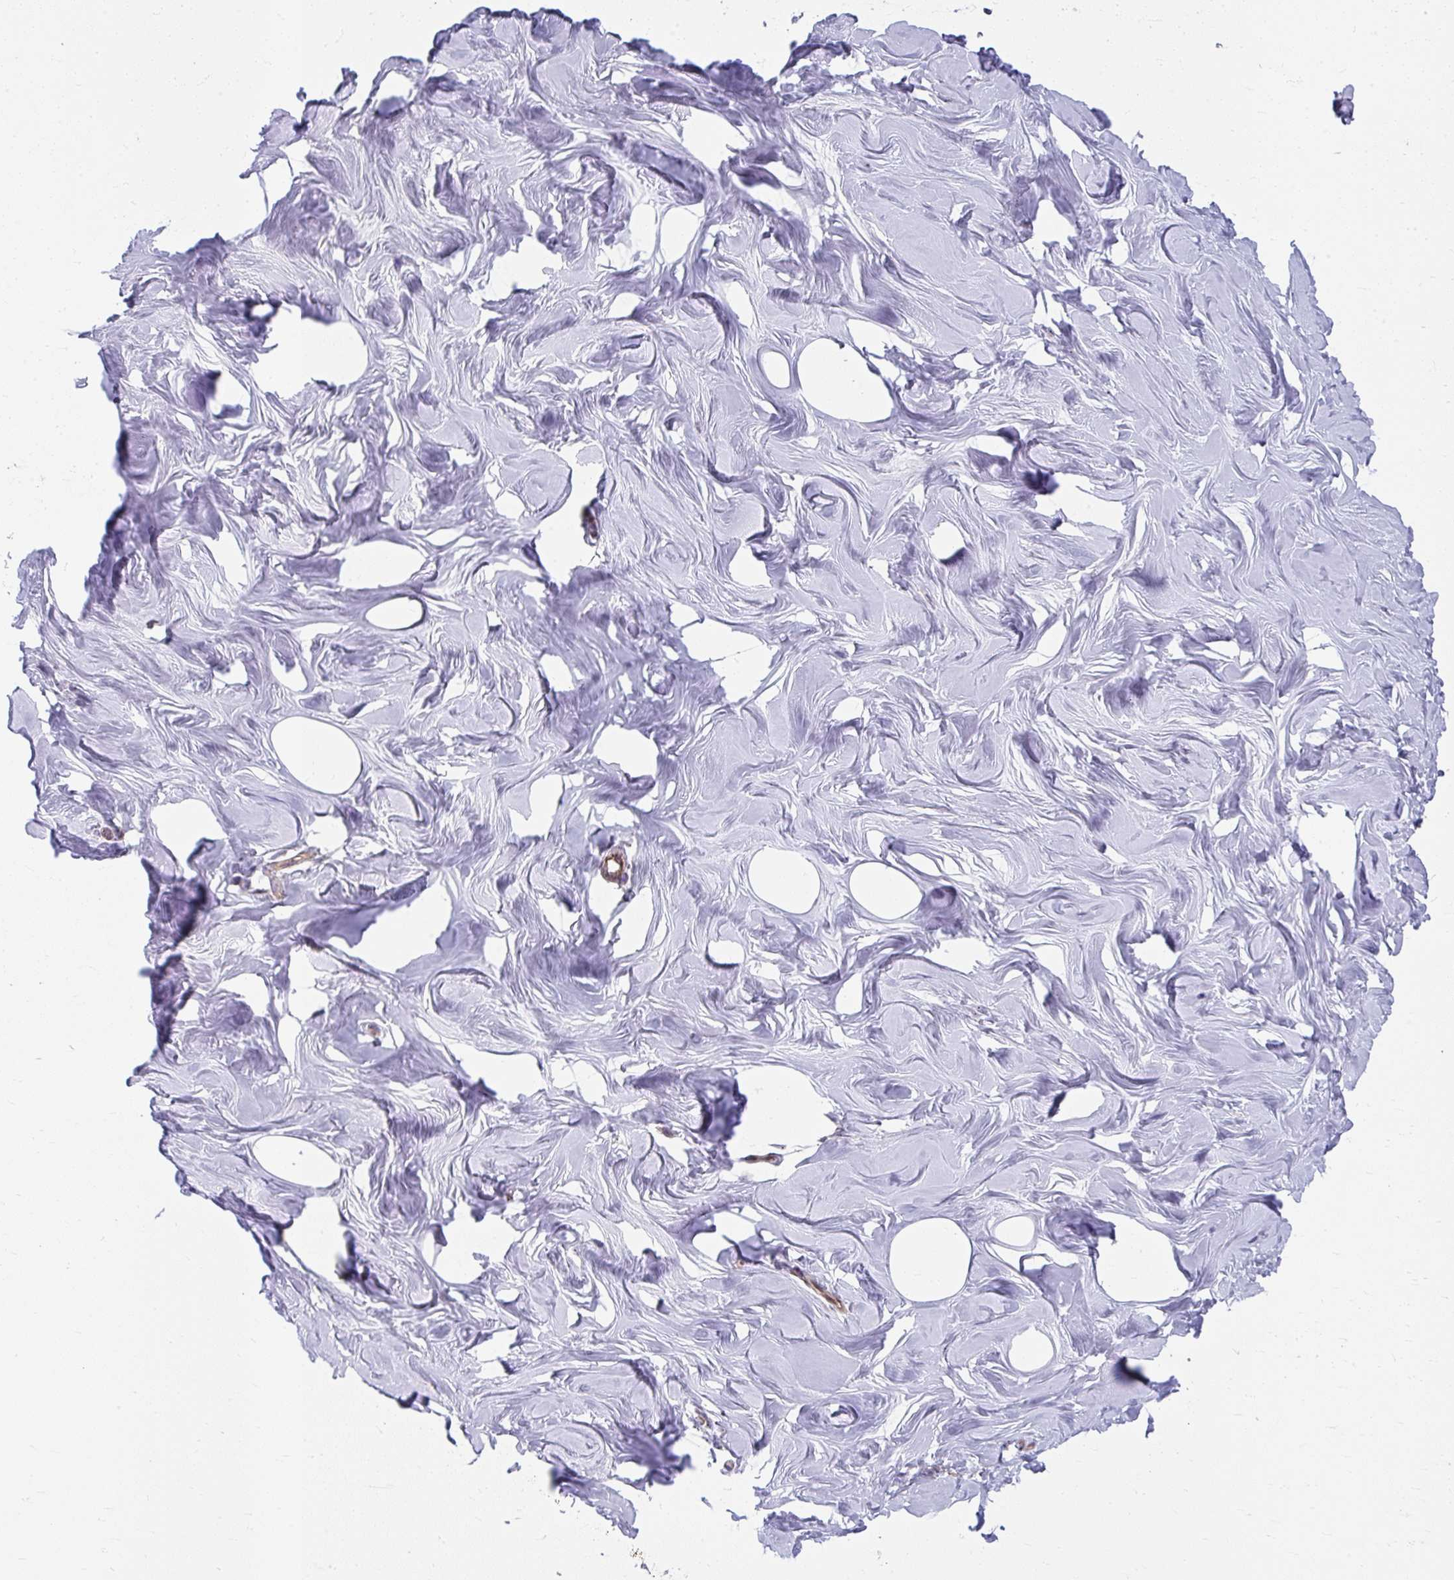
{"staining": {"intensity": "negative", "quantity": "none", "location": "none"}, "tissue": "breast", "cell_type": "Adipocytes", "image_type": "normal", "snomed": [{"axis": "morphology", "description": "Normal tissue, NOS"}, {"axis": "topography", "description": "Breast"}], "caption": "The histopathology image shows no staining of adipocytes in benign breast. (Immunohistochemistry, brightfield microscopy, high magnification).", "gene": "MUS81", "patient": {"sex": "female", "age": 27}}